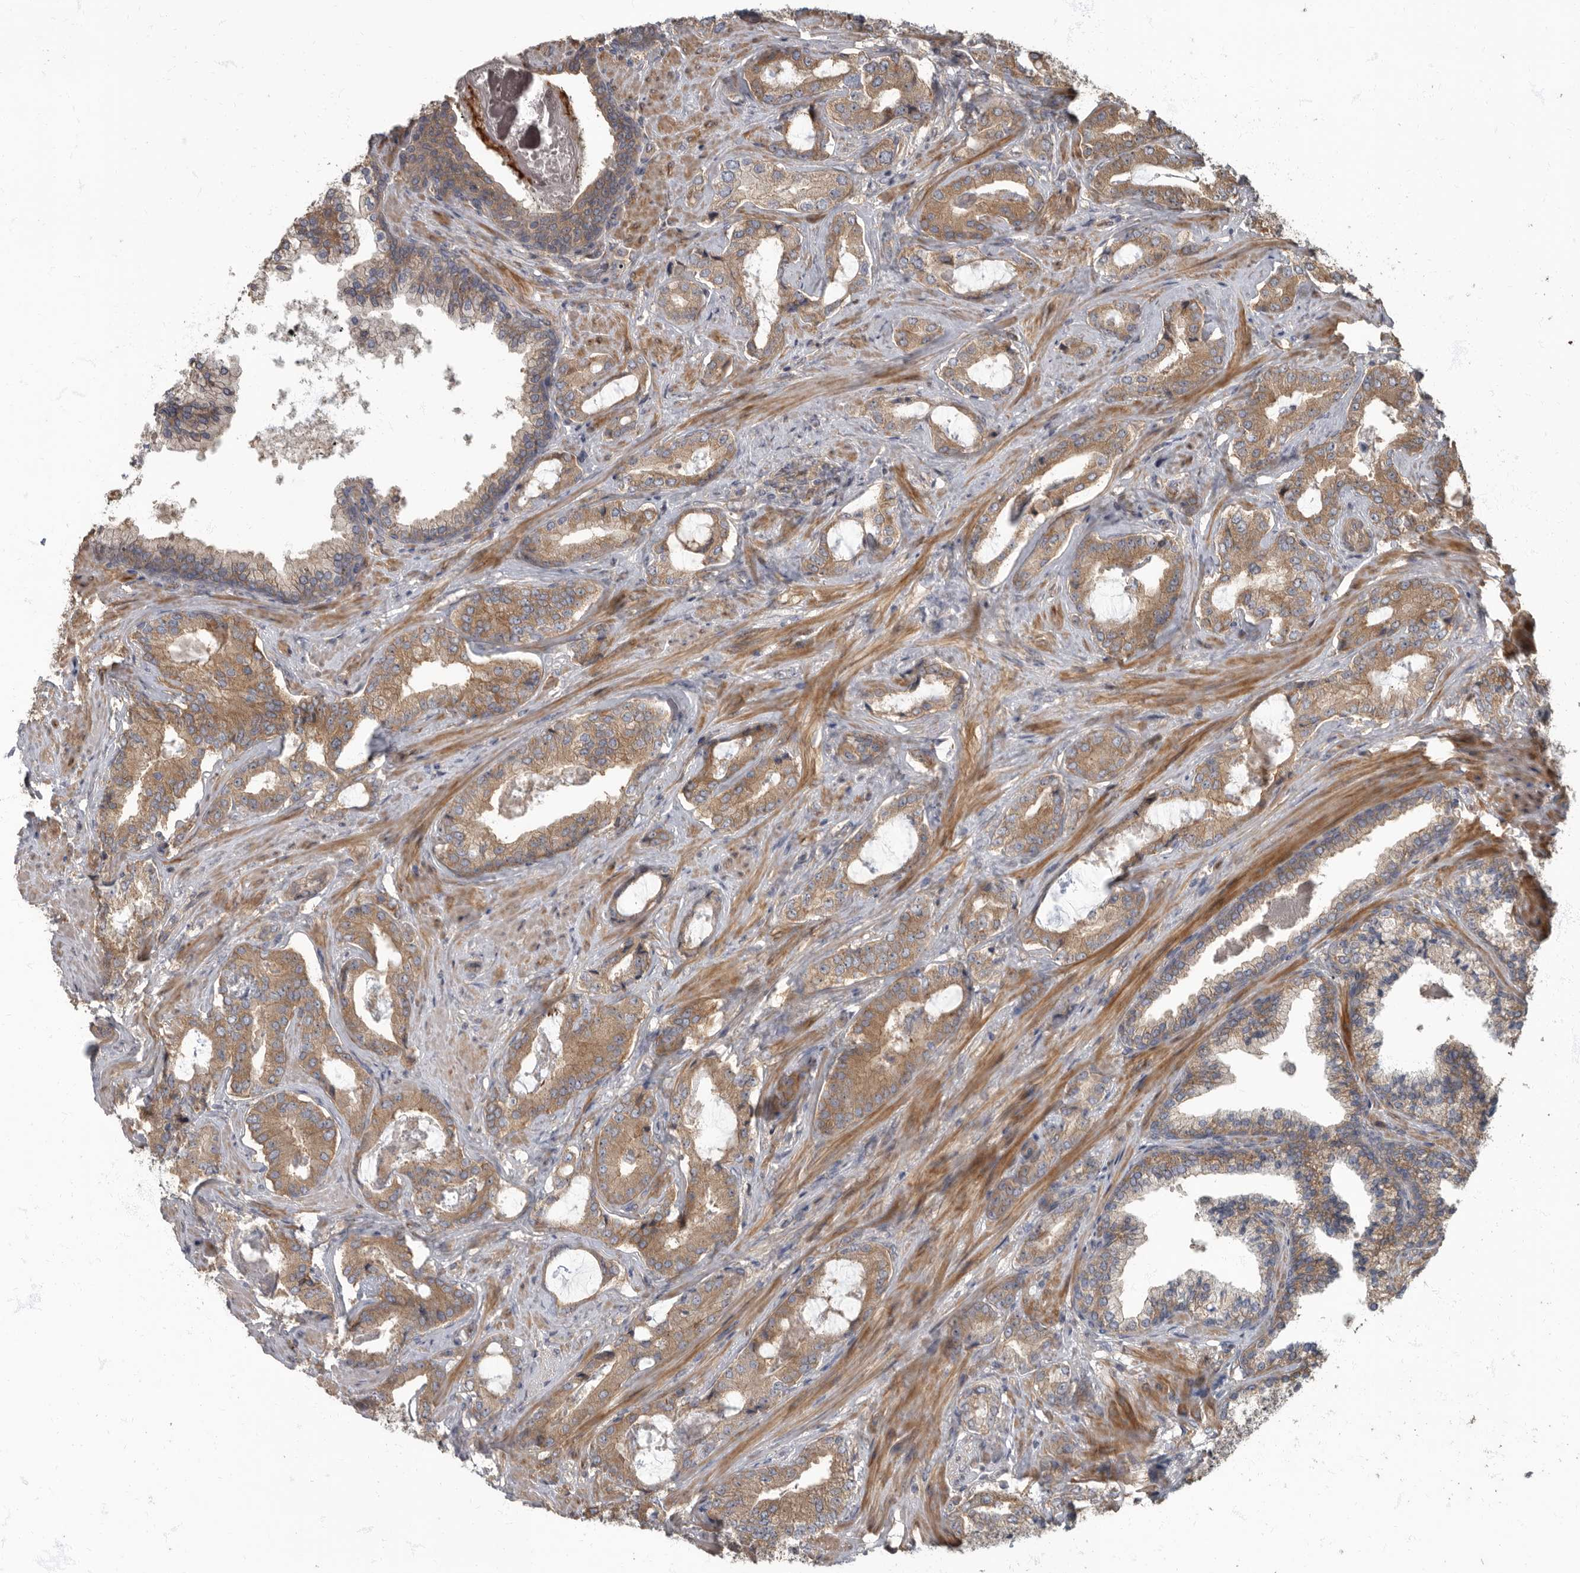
{"staining": {"intensity": "moderate", "quantity": ">75%", "location": "cytoplasmic/membranous"}, "tissue": "prostate cancer", "cell_type": "Tumor cells", "image_type": "cancer", "snomed": [{"axis": "morphology", "description": "Adenocarcinoma, Low grade"}, {"axis": "topography", "description": "Prostate"}], "caption": "An IHC histopathology image of neoplastic tissue is shown. Protein staining in brown highlights moderate cytoplasmic/membranous positivity in adenocarcinoma (low-grade) (prostate) within tumor cells. (brown staining indicates protein expression, while blue staining denotes nuclei).", "gene": "DAAM1", "patient": {"sex": "male", "age": 71}}